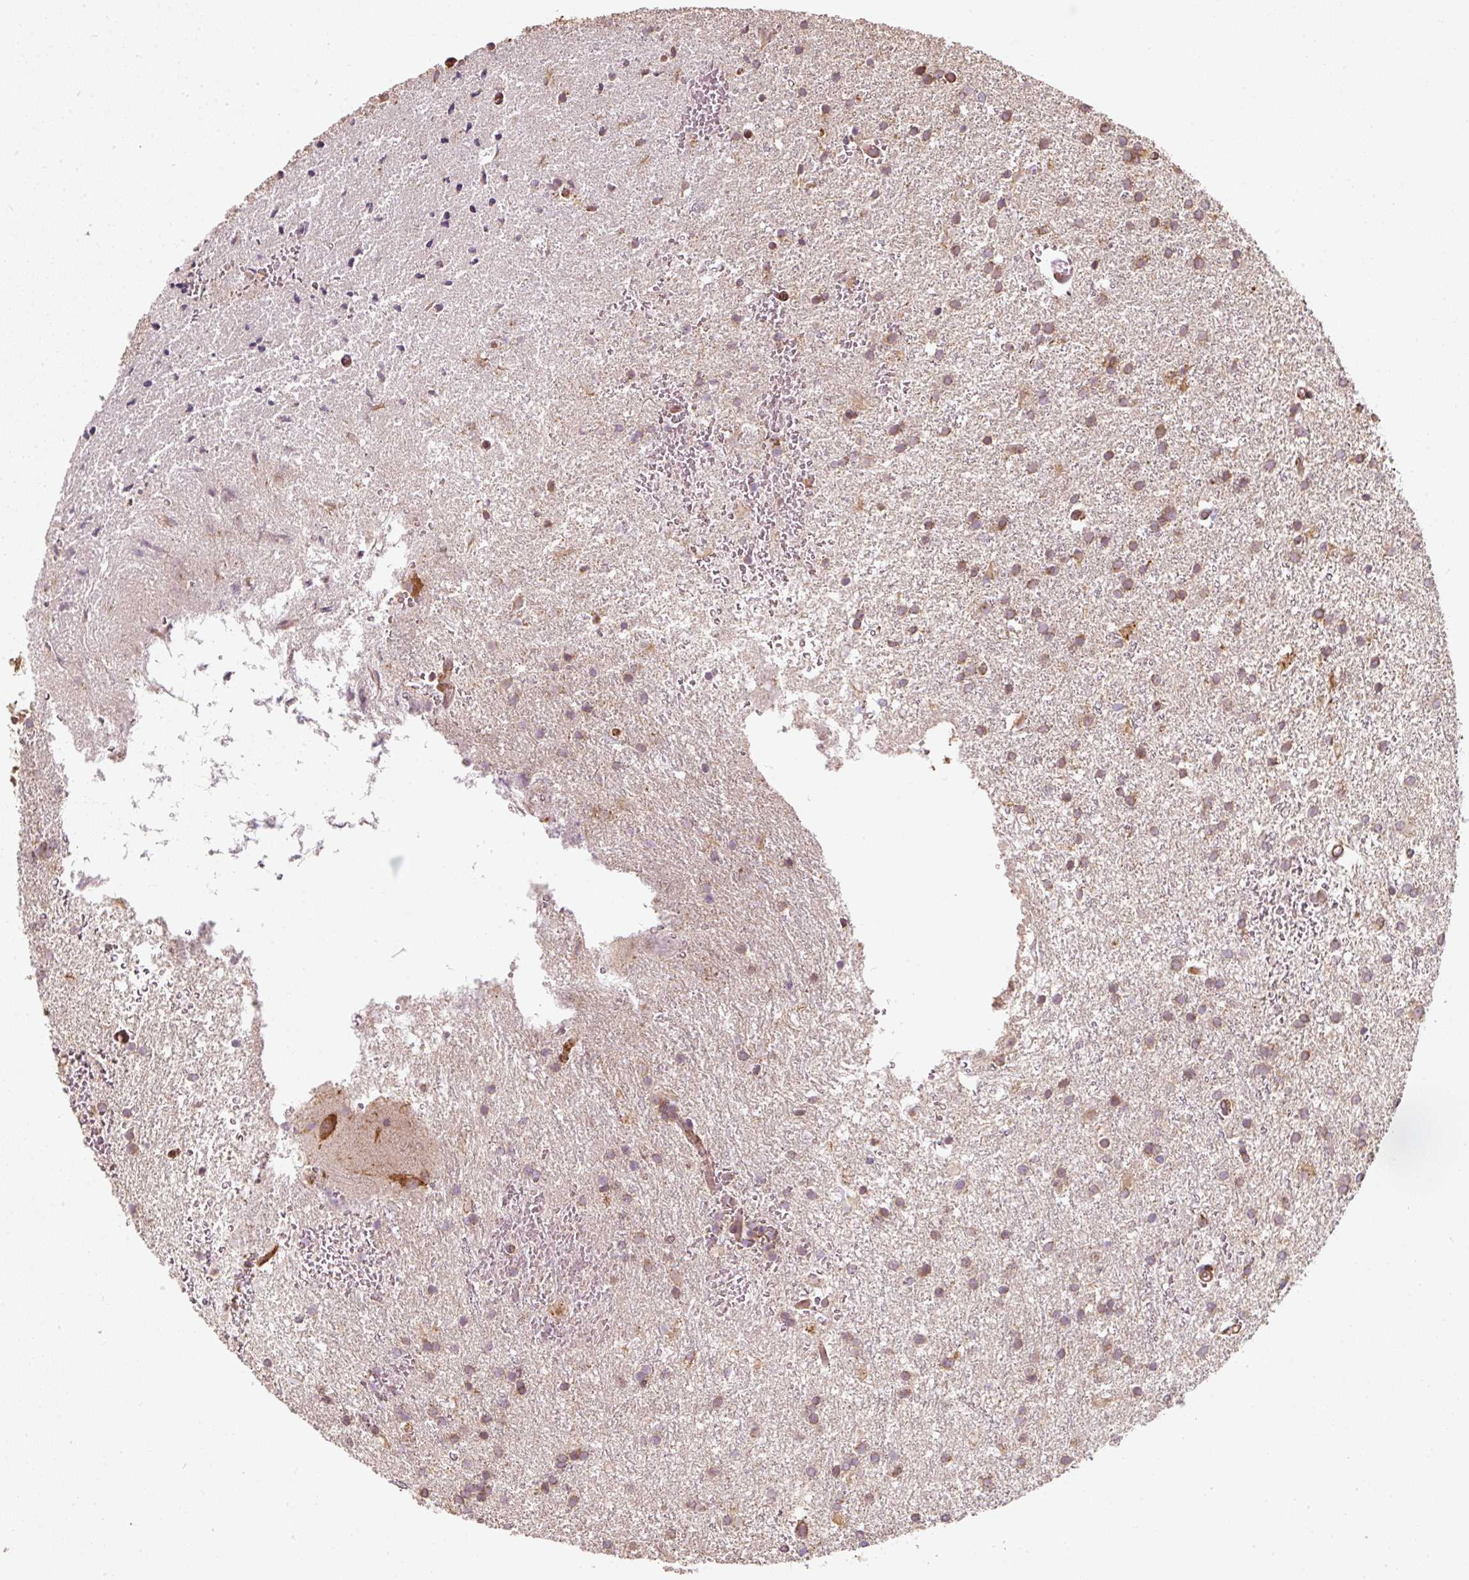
{"staining": {"intensity": "moderate", "quantity": "25%-75%", "location": "cytoplasmic/membranous"}, "tissue": "glioma", "cell_type": "Tumor cells", "image_type": "cancer", "snomed": [{"axis": "morphology", "description": "Glioma, malignant, High grade"}, {"axis": "topography", "description": "Brain"}], "caption": "High-magnification brightfield microscopy of high-grade glioma (malignant) stained with DAB (3,3'-diaminobenzidine) (brown) and counterstained with hematoxylin (blue). tumor cells exhibit moderate cytoplasmic/membranous positivity is appreciated in approximately25%-75% of cells.", "gene": "PRKCSH", "patient": {"sex": "female", "age": 50}}